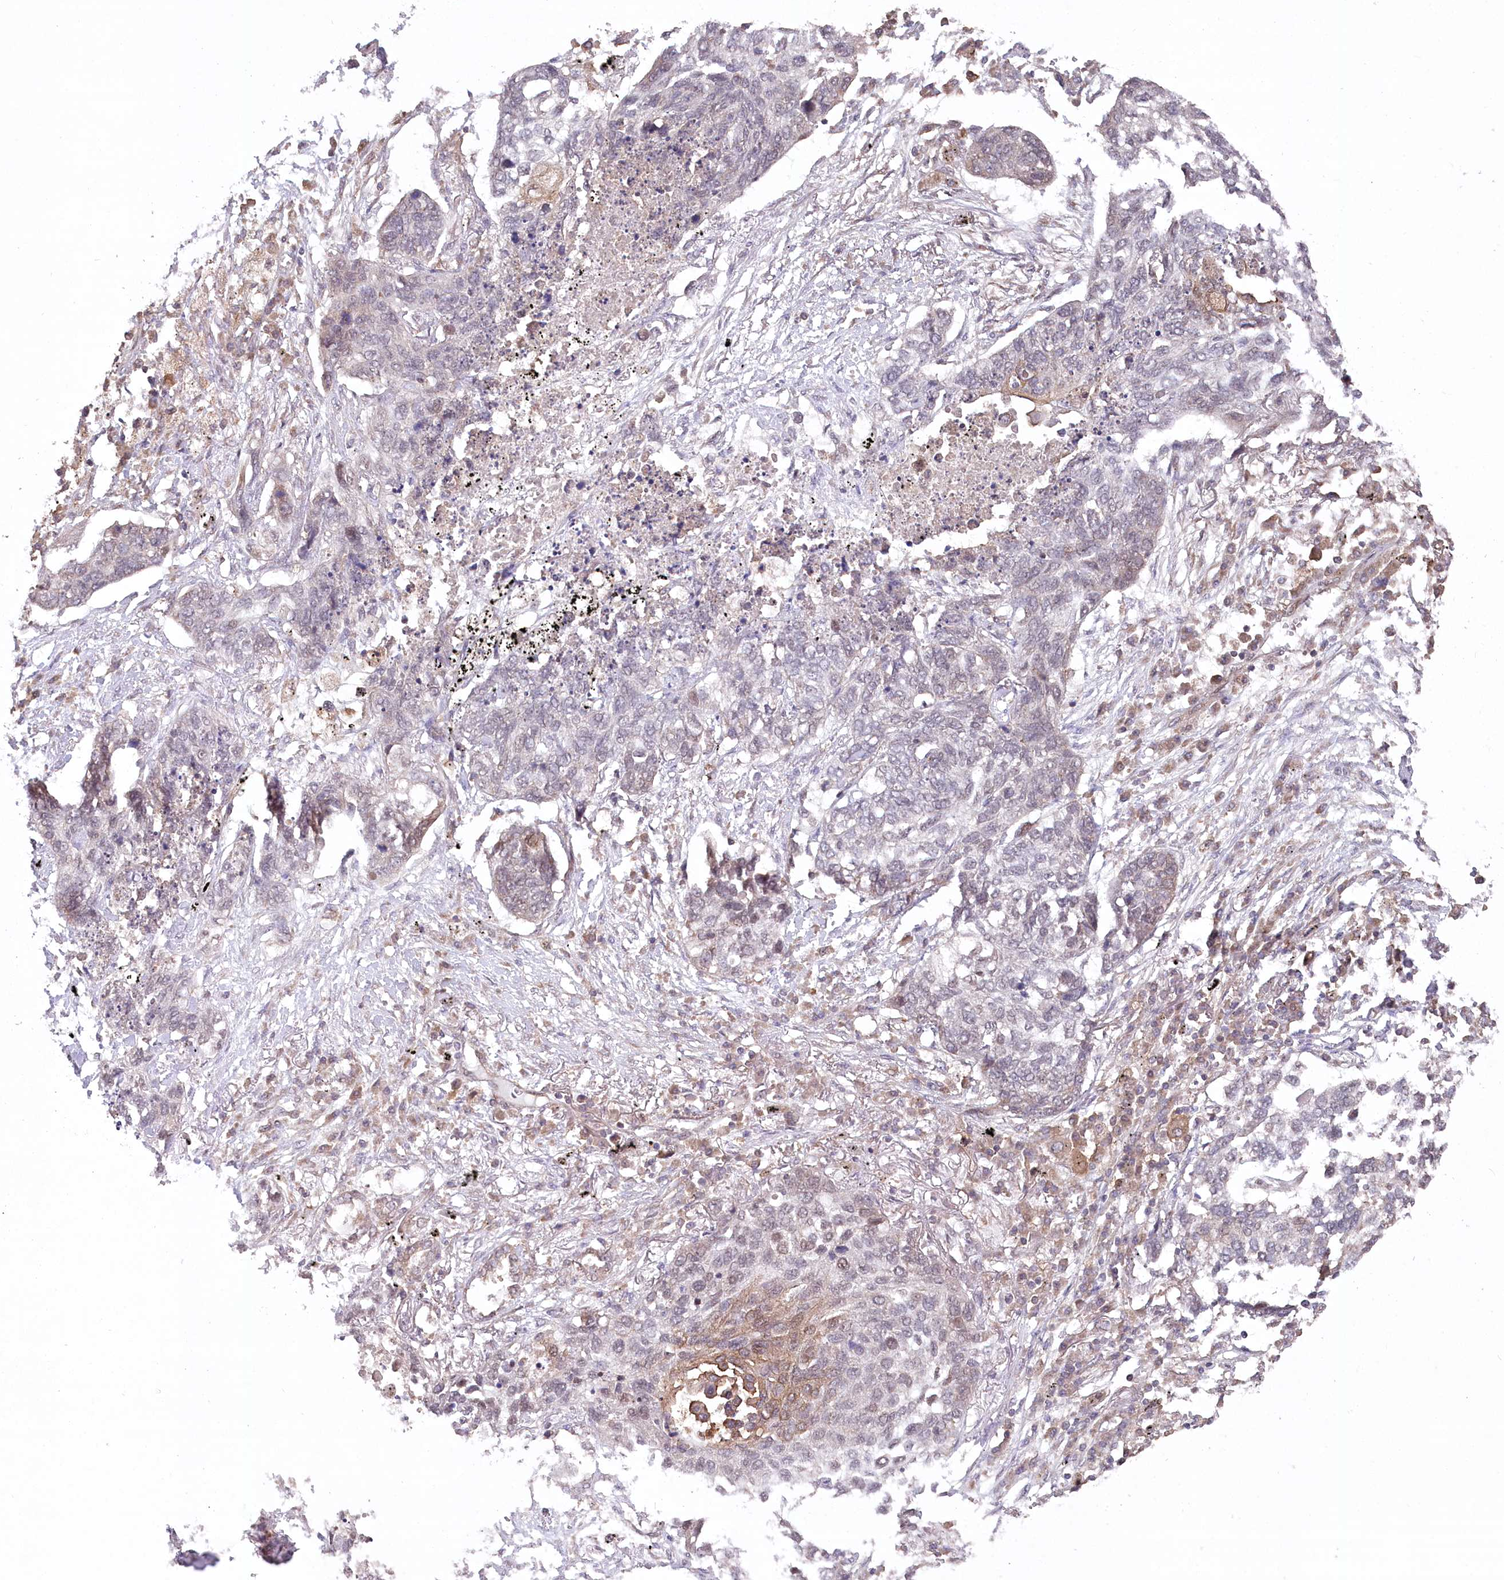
{"staining": {"intensity": "negative", "quantity": "none", "location": "none"}, "tissue": "lung cancer", "cell_type": "Tumor cells", "image_type": "cancer", "snomed": [{"axis": "morphology", "description": "Squamous cell carcinoma, NOS"}, {"axis": "topography", "description": "Lung"}], "caption": "Squamous cell carcinoma (lung) was stained to show a protein in brown. There is no significant positivity in tumor cells.", "gene": "PPP1R21", "patient": {"sex": "female", "age": 63}}